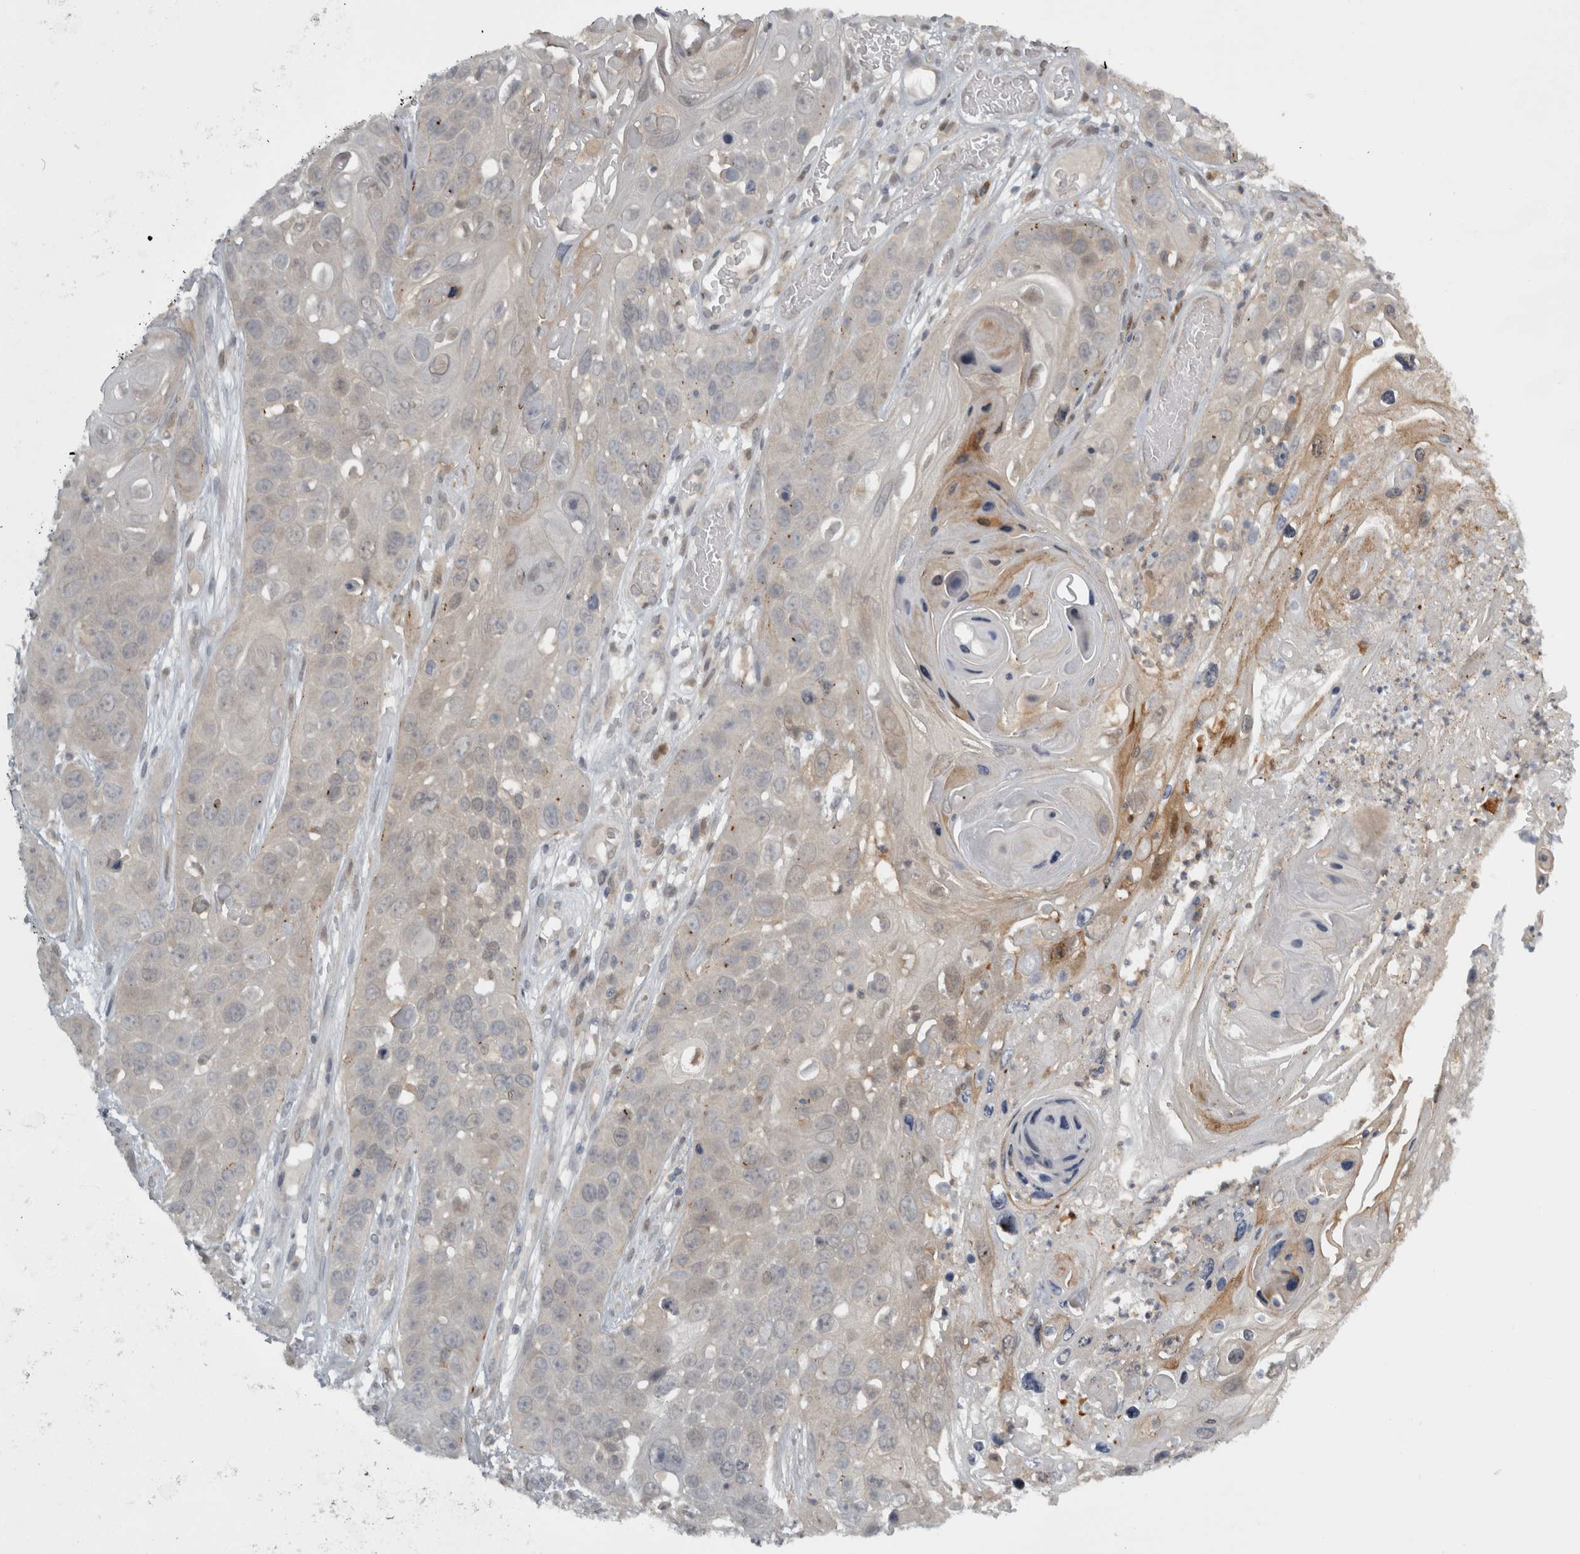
{"staining": {"intensity": "negative", "quantity": "none", "location": "none"}, "tissue": "skin cancer", "cell_type": "Tumor cells", "image_type": "cancer", "snomed": [{"axis": "morphology", "description": "Squamous cell carcinoma, NOS"}, {"axis": "topography", "description": "Skin"}], "caption": "High magnification brightfield microscopy of squamous cell carcinoma (skin) stained with DAB (brown) and counterstained with hematoxylin (blue): tumor cells show no significant positivity.", "gene": "SLCO5A1", "patient": {"sex": "male", "age": 55}}